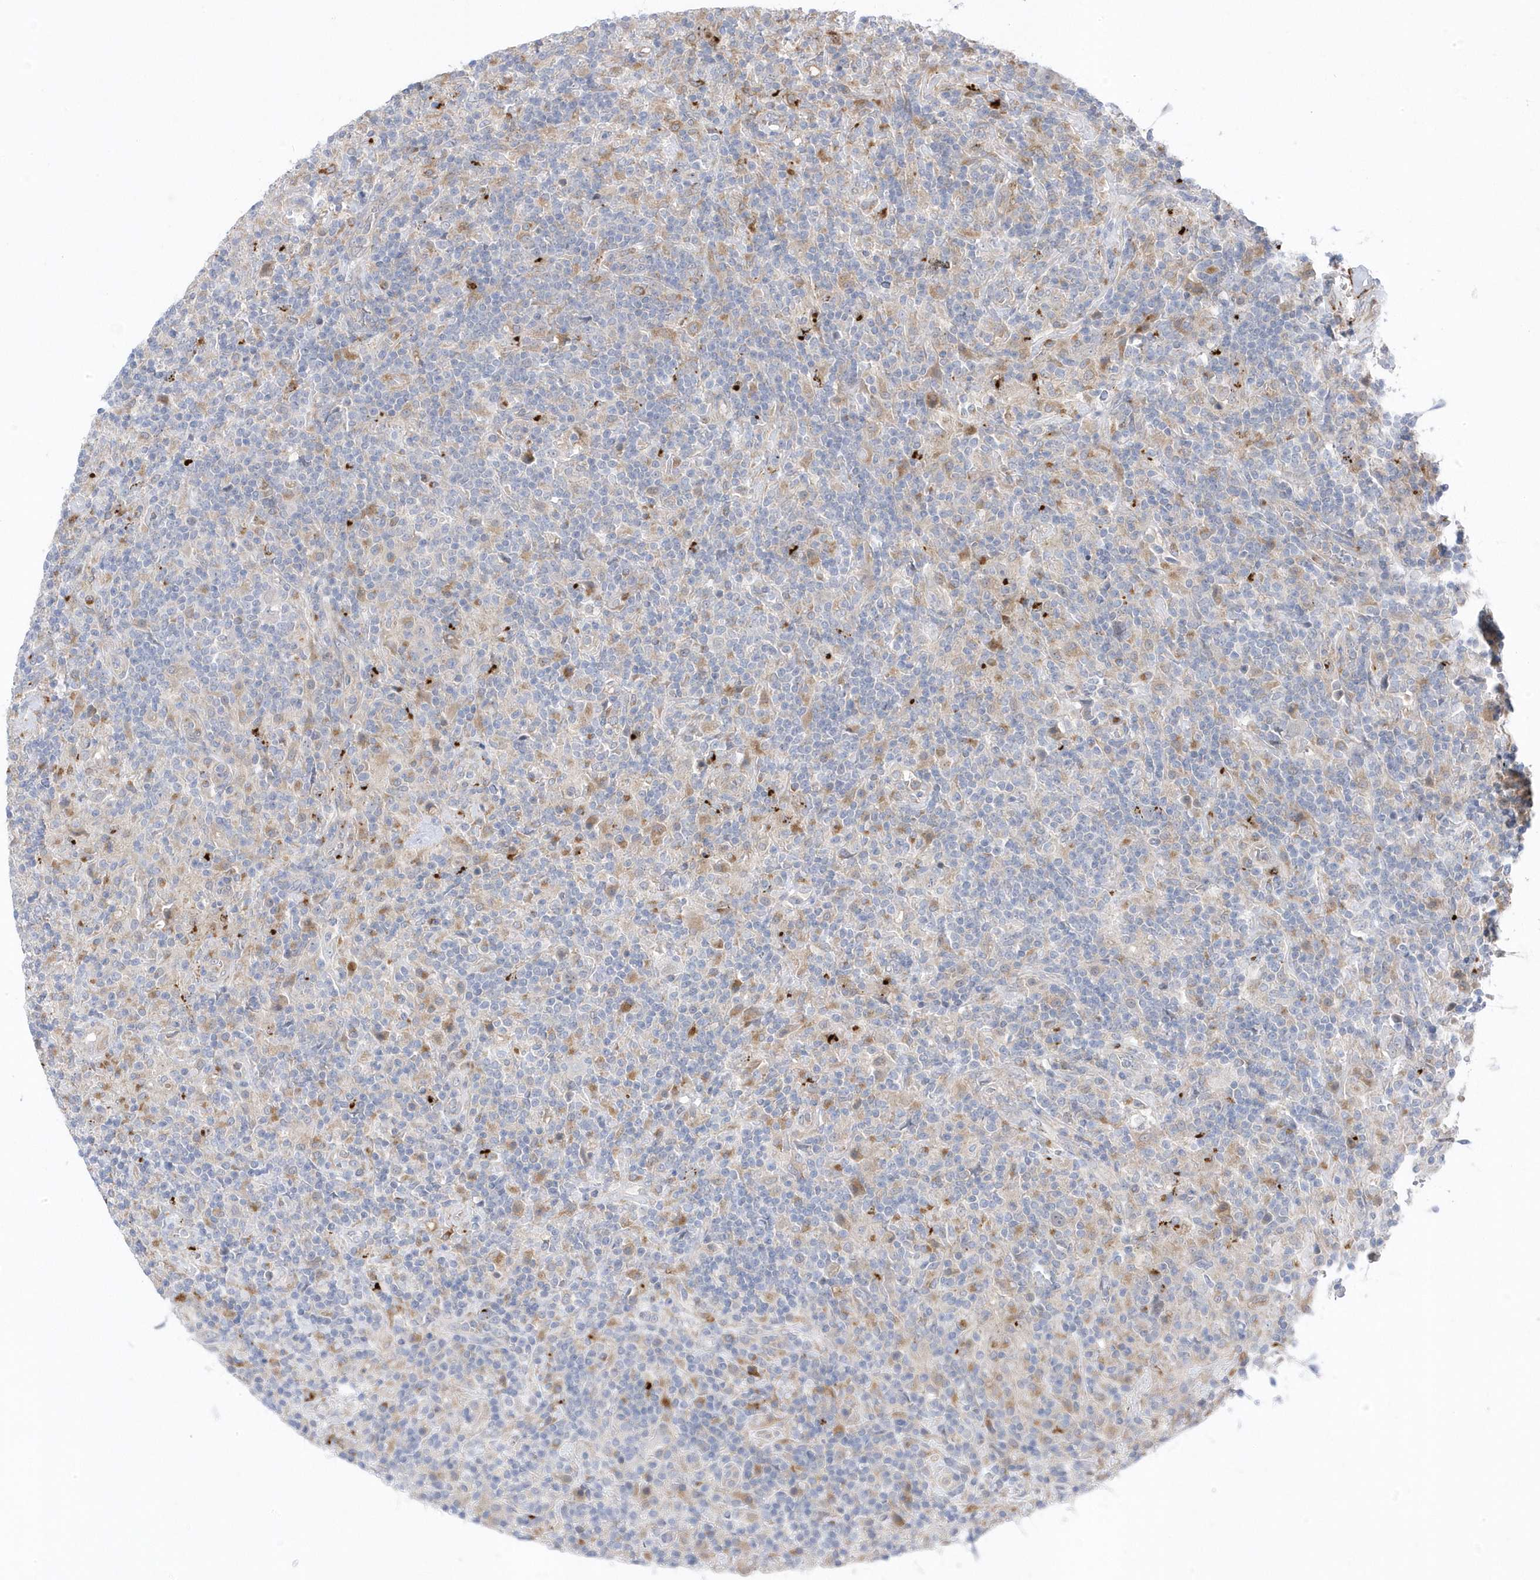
{"staining": {"intensity": "negative", "quantity": "none", "location": "none"}, "tissue": "lymphoma", "cell_type": "Tumor cells", "image_type": "cancer", "snomed": [{"axis": "morphology", "description": "Hodgkin's disease, NOS"}, {"axis": "topography", "description": "Lymph node"}], "caption": "An immunohistochemistry (IHC) histopathology image of Hodgkin's disease is shown. There is no staining in tumor cells of Hodgkin's disease.", "gene": "ANAPC1", "patient": {"sex": "male", "age": 70}}